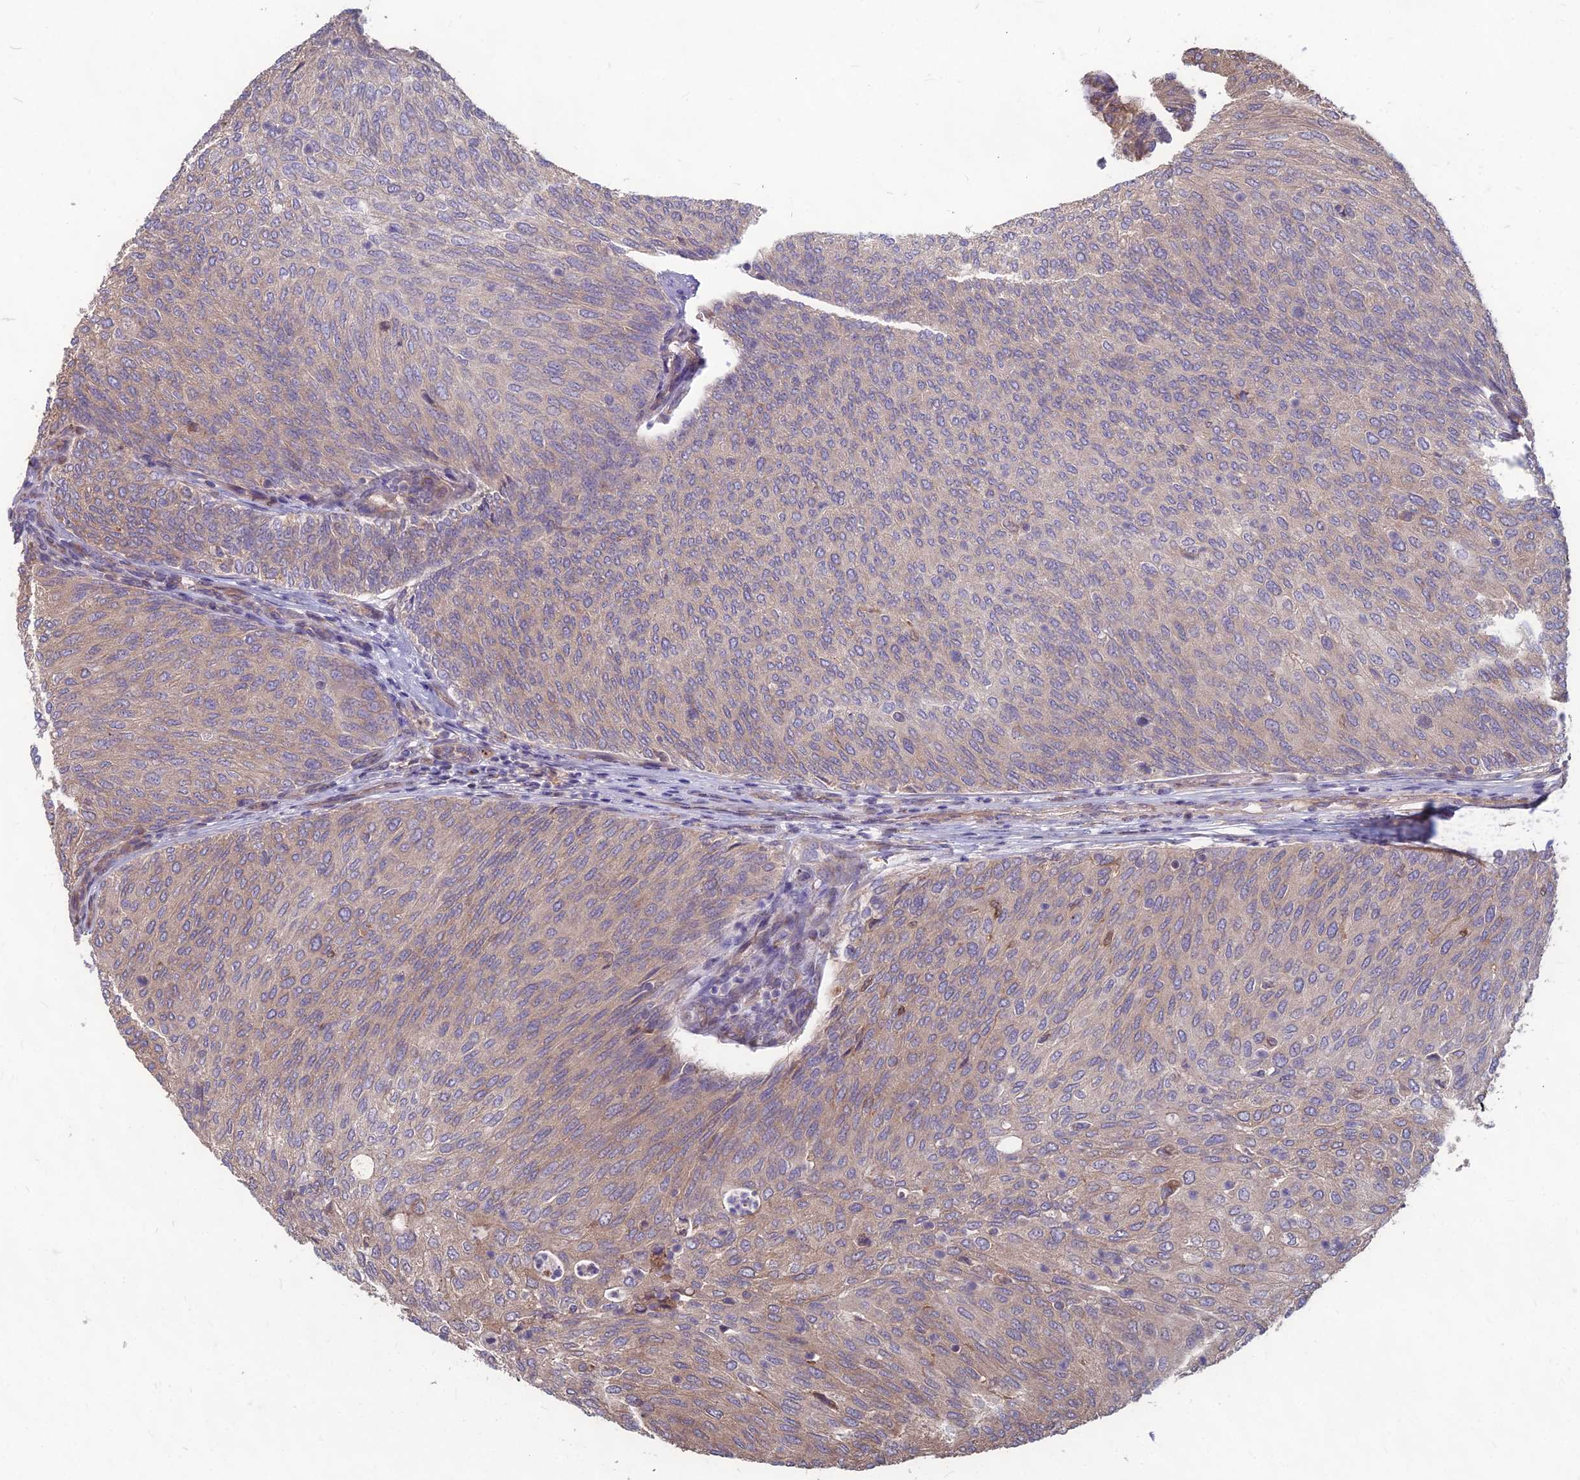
{"staining": {"intensity": "moderate", "quantity": "<25%", "location": "cytoplasmic/membranous"}, "tissue": "urothelial cancer", "cell_type": "Tumor cells", "image_type": "cancer", "snomed": [{"axis": "morphology", "description": "Urothelial carcinoma, Low grade"}, {"axis": "topography", "description": "Urinary bladder"}], "caption": "Human urothelial cancer stained for a protein (brown) reveals moderate cytoplasmic/membranous positive positivity in approximately <25% of tumor cells.", "gene": "LSM6", "patient": {"sex": "female", "age": 79}}